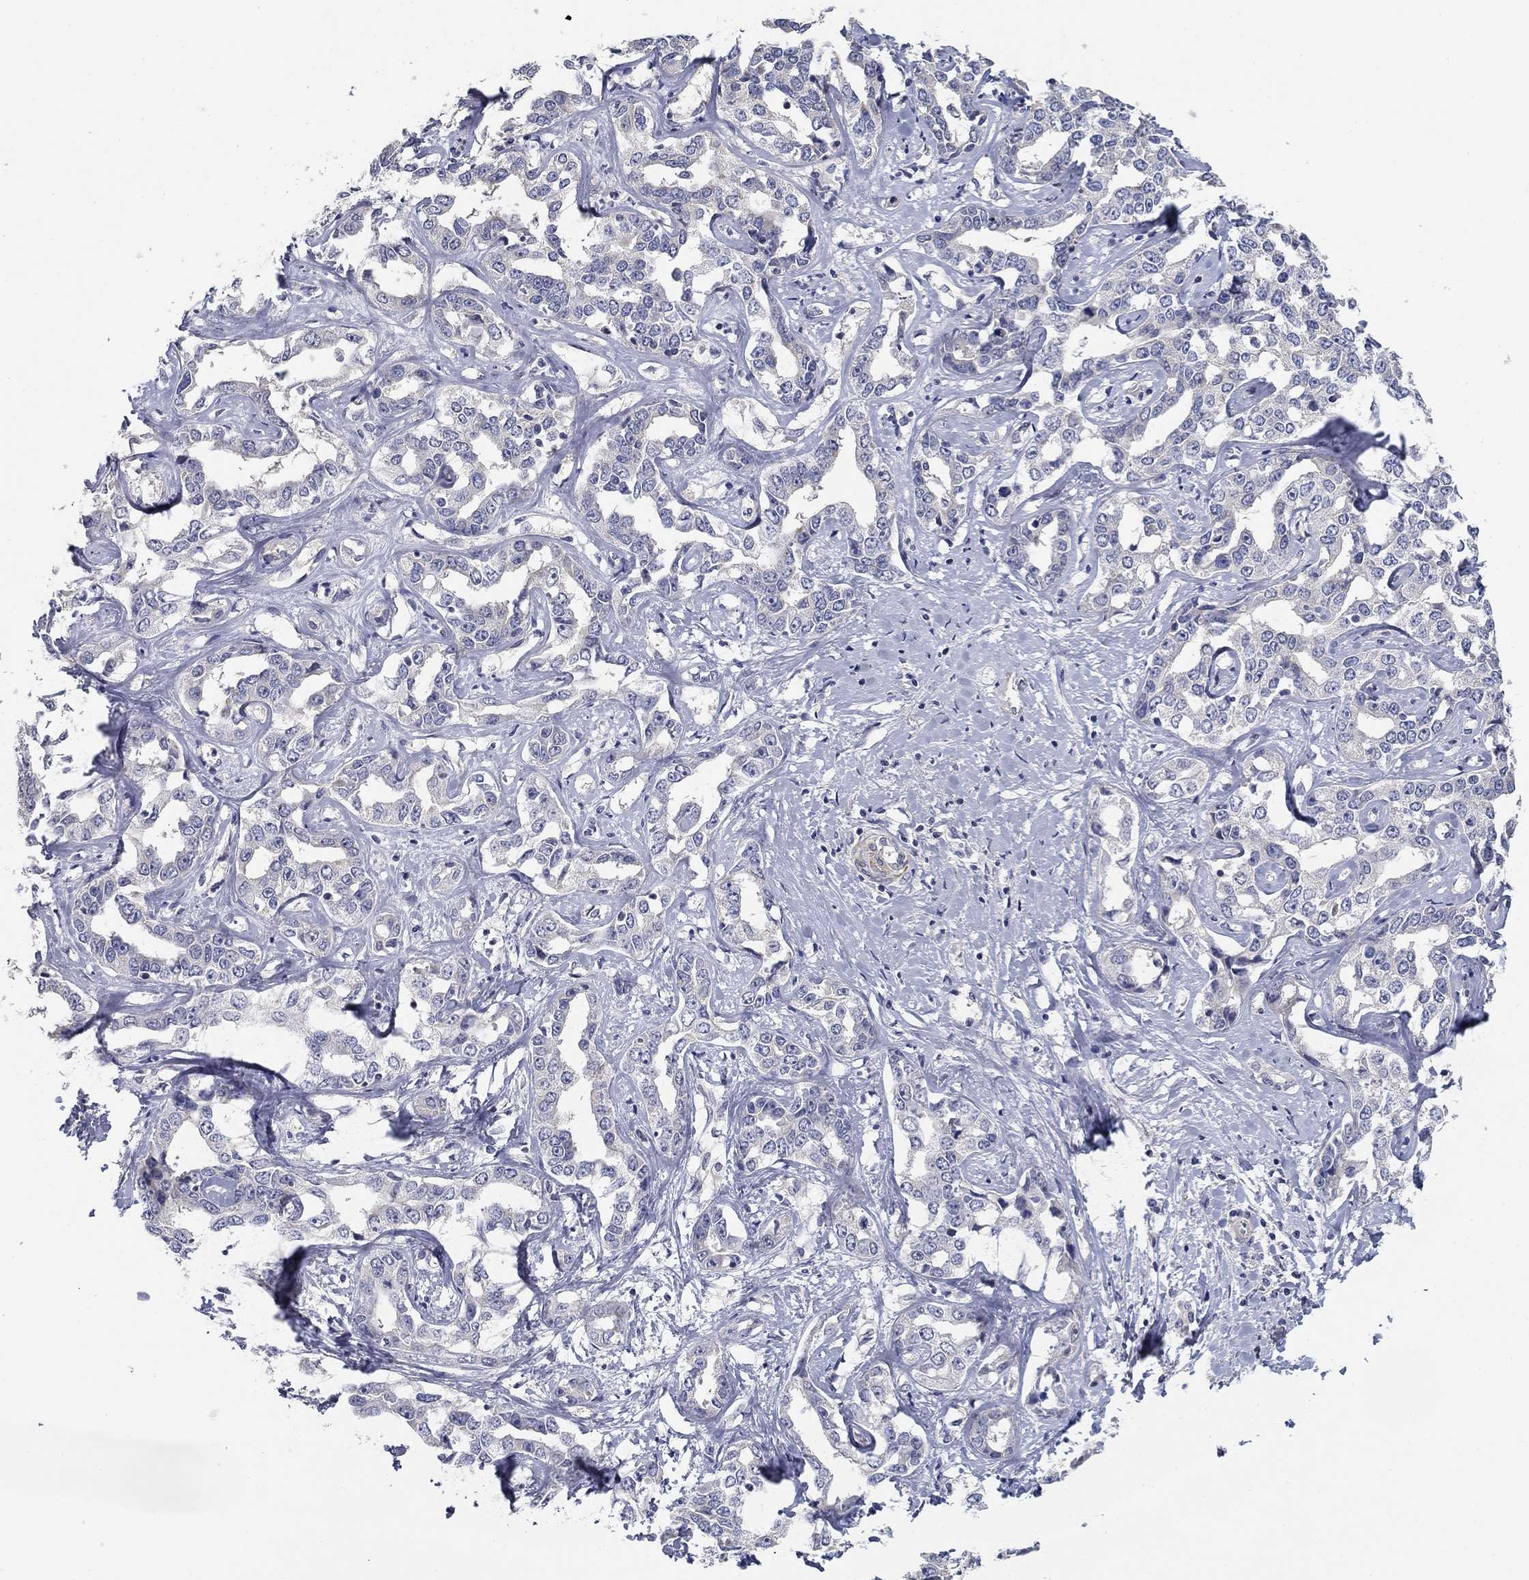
{"staining": {"intensity": "negative", "quantity": "none", "location": "none"}, "tissue": "liver cancer", "cell_type": "Tumor cells", "image_type": "cancer", "snomed": [{"axis": "morphology", "description": "Cholangiocarcinoma"}, {"axis": "topography", "description": "Liver"}], "caption": "This is an IHC micrograph of human cholangiocarcinoma (liver). There is no expression in tumor cells.", "gene": "GRK7", "patient": {"sex": "male", "age": 59}}